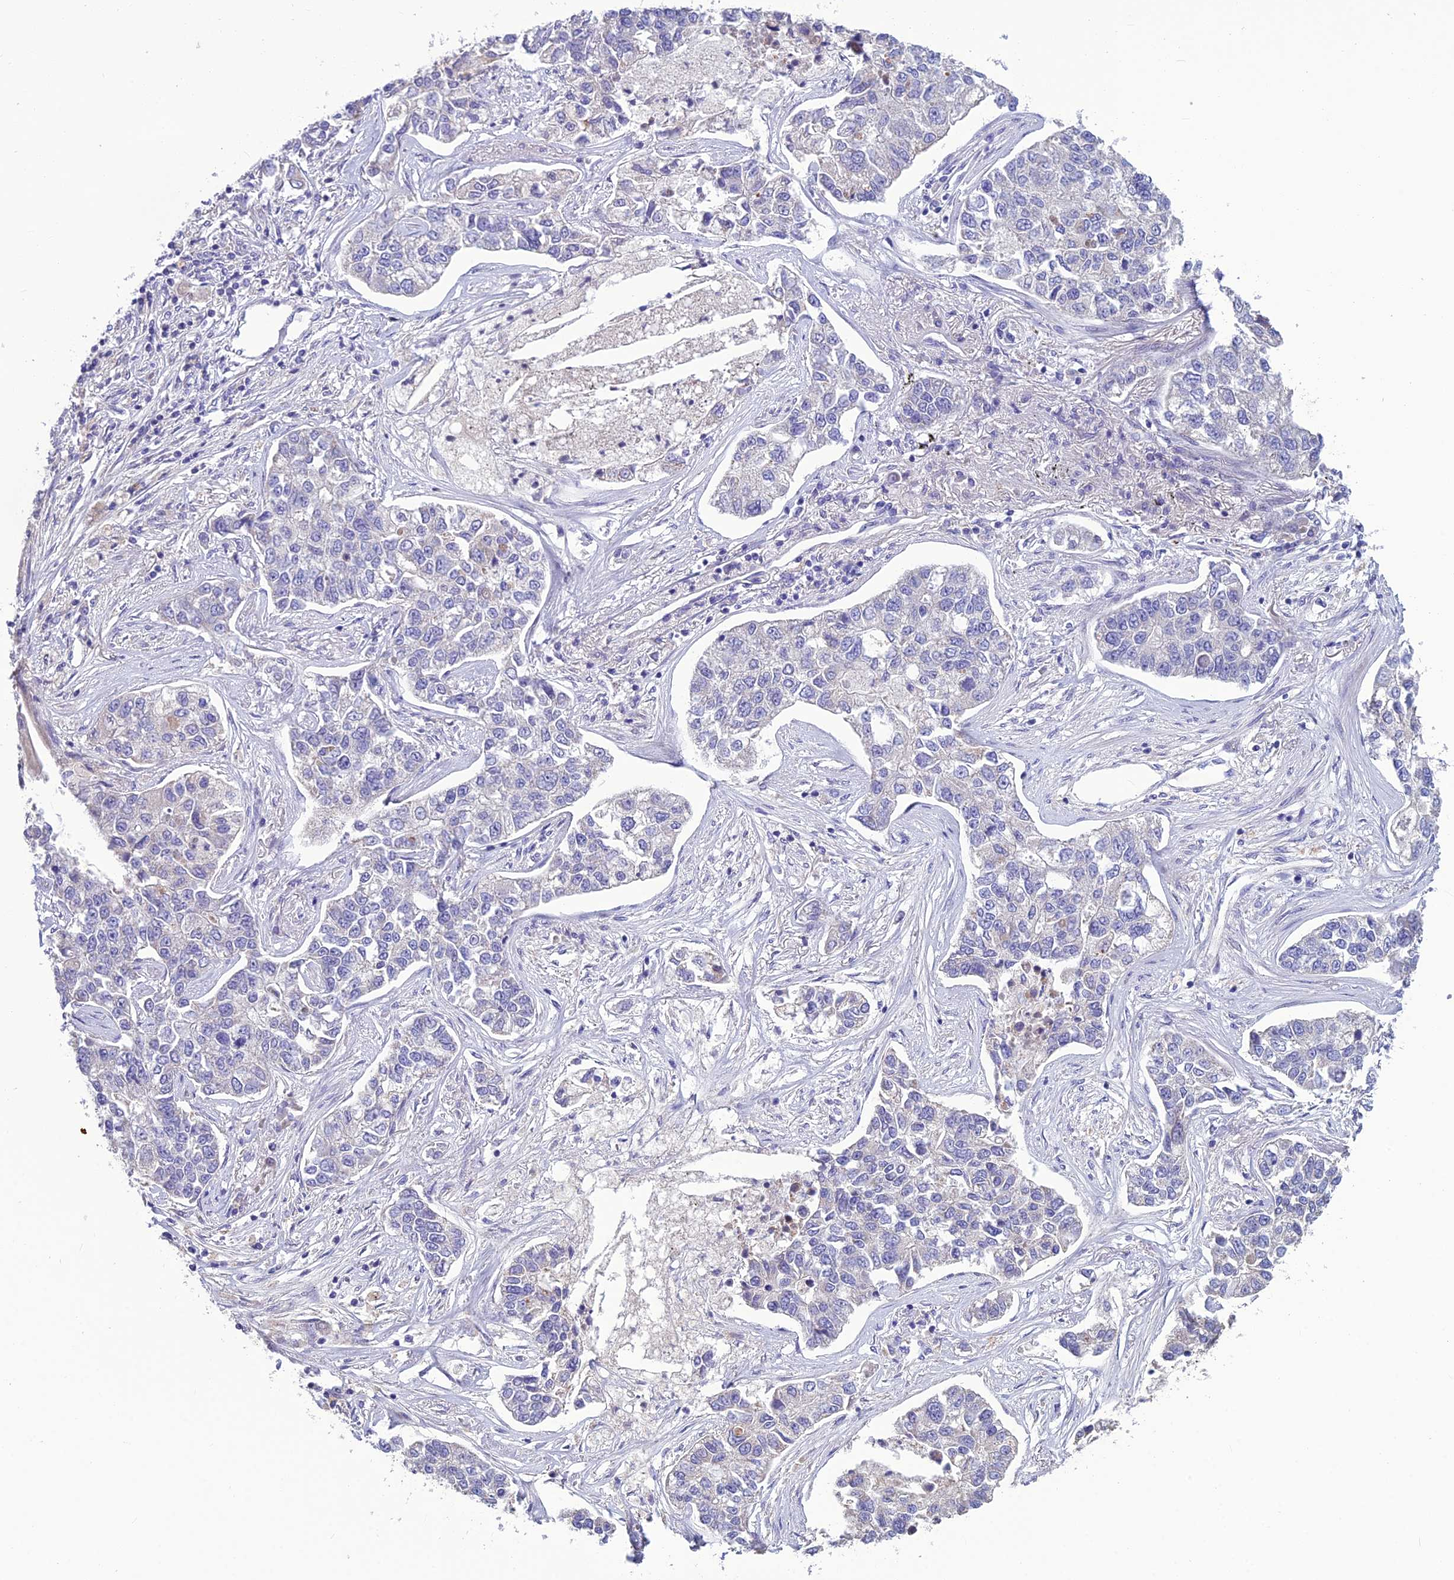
{"staining": {"intensity": "negative", "quantity": "none", "location": "none"}, "tissue": "lung cancer", "cell_type": "Tumor cells", "image_type": "cancer", "snomed": [{"axis": "morphology", "description": "Adenocarcinoma, NOS"}, {"axis": "topography", "description": "Lung"}], "caption": "Immunohistochemistry photomicrograph of neoplastic tissue: human lung adenocarcinoma stained with DAB (3,3'-diaminobenzidine) demonstrates no significant protein staining in tumor cells.", "gene": "BHMT2", "patient": {"sex": "male", "age": 49}}